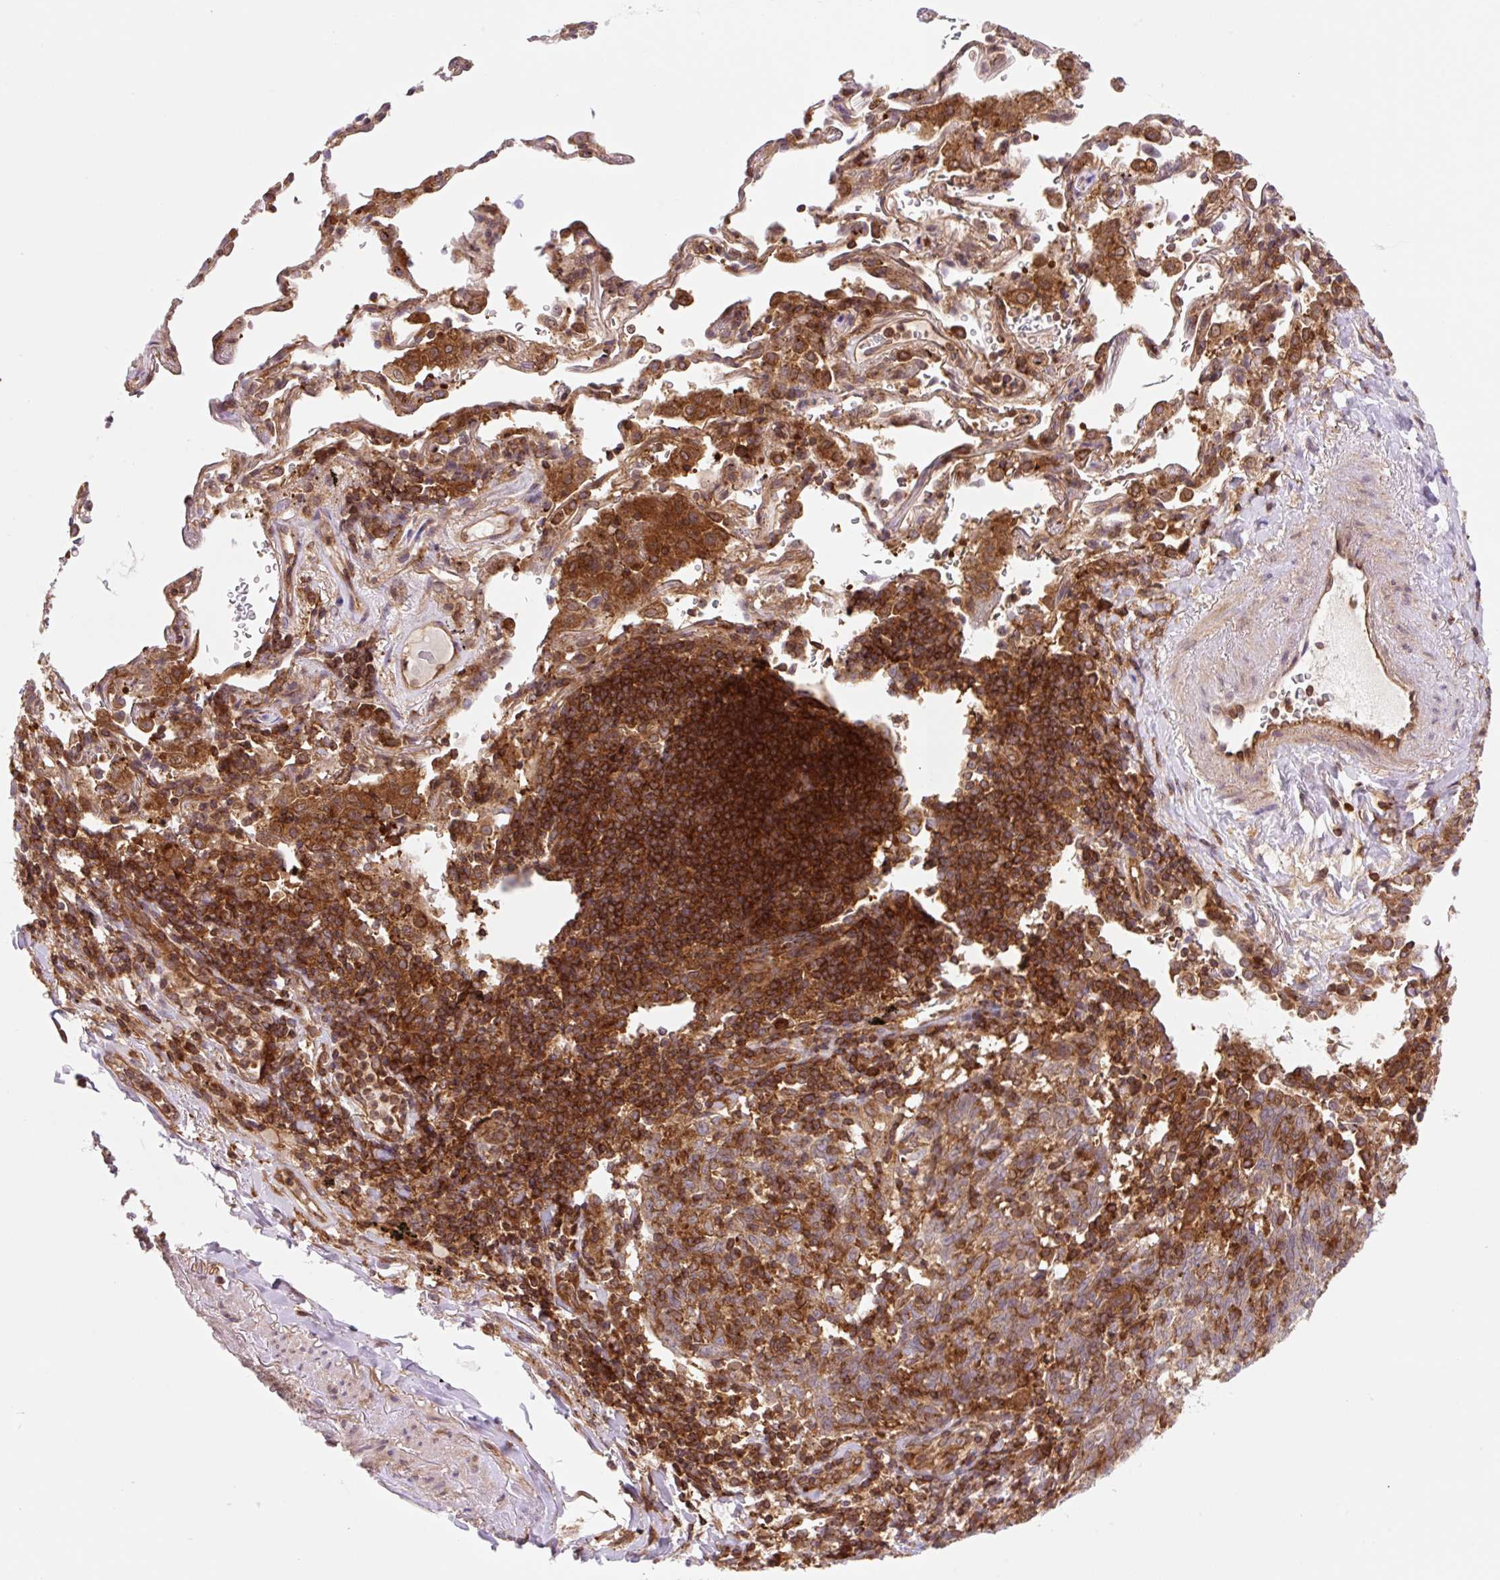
{"staining": {"intensity": "moderate", "quantity": ">75%", "location": "cytoplasmic/membranous"}, "tissue": "lung cancer", "cell_type": "Tumor cells", "image_type": "cancer", "snomed": [{"axis": "morphology", "description": "Squamous cell carcinoma, NOS"}, {"axis": "topography", "description": "Lung"}], "caption": "Lung cancer was stained to show a protein in brown. There is medium levels of moderate cytoplasmic/membranous positivity in about >75% of tumor cells. The staining is performed using DAB brown chromogen to label protein expression. The nuclei are counter-stained blue using hematoxylin.", "gene": "VPS4A", "patient": {"sex": "female", "age": 72}}